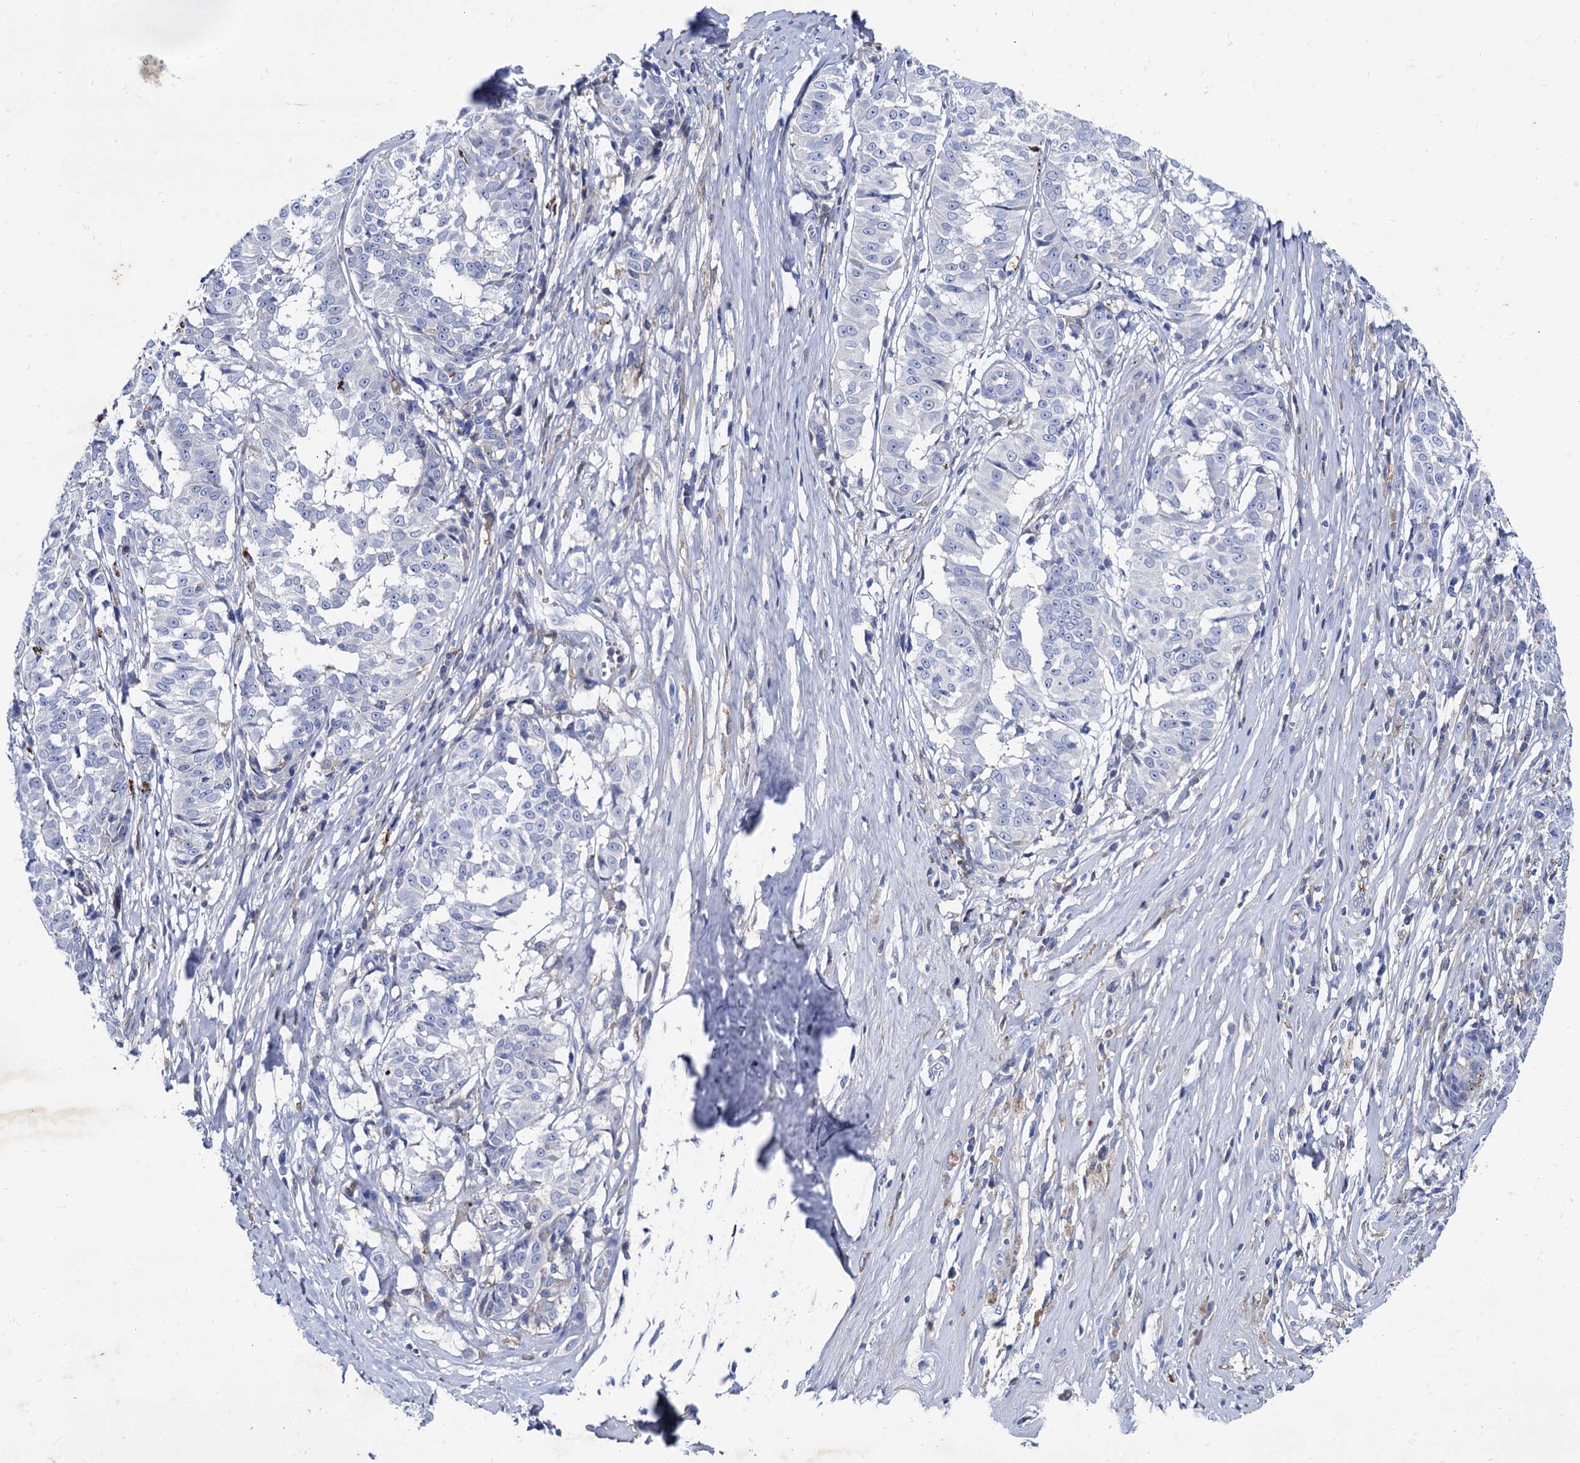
{"staining": {"intensity": "negative", "quantity": "none", "location": "none"}, "tissue": "melanoma", "cell_type": "Tumor cells", "image_type": "cancer", "snomed": [{"axis": "morphology", "description": "Malignant melanoma, NOS"}, {"axis": "topography", "description": "Skin"}], "caption": "This is a histopathology image of immunohistochemistry (IHC) staining of malignant melanoma, which shows no staining in tumor cells.", "gene": "TMEM72", "patient": {"sex": "female", "age": 72}}